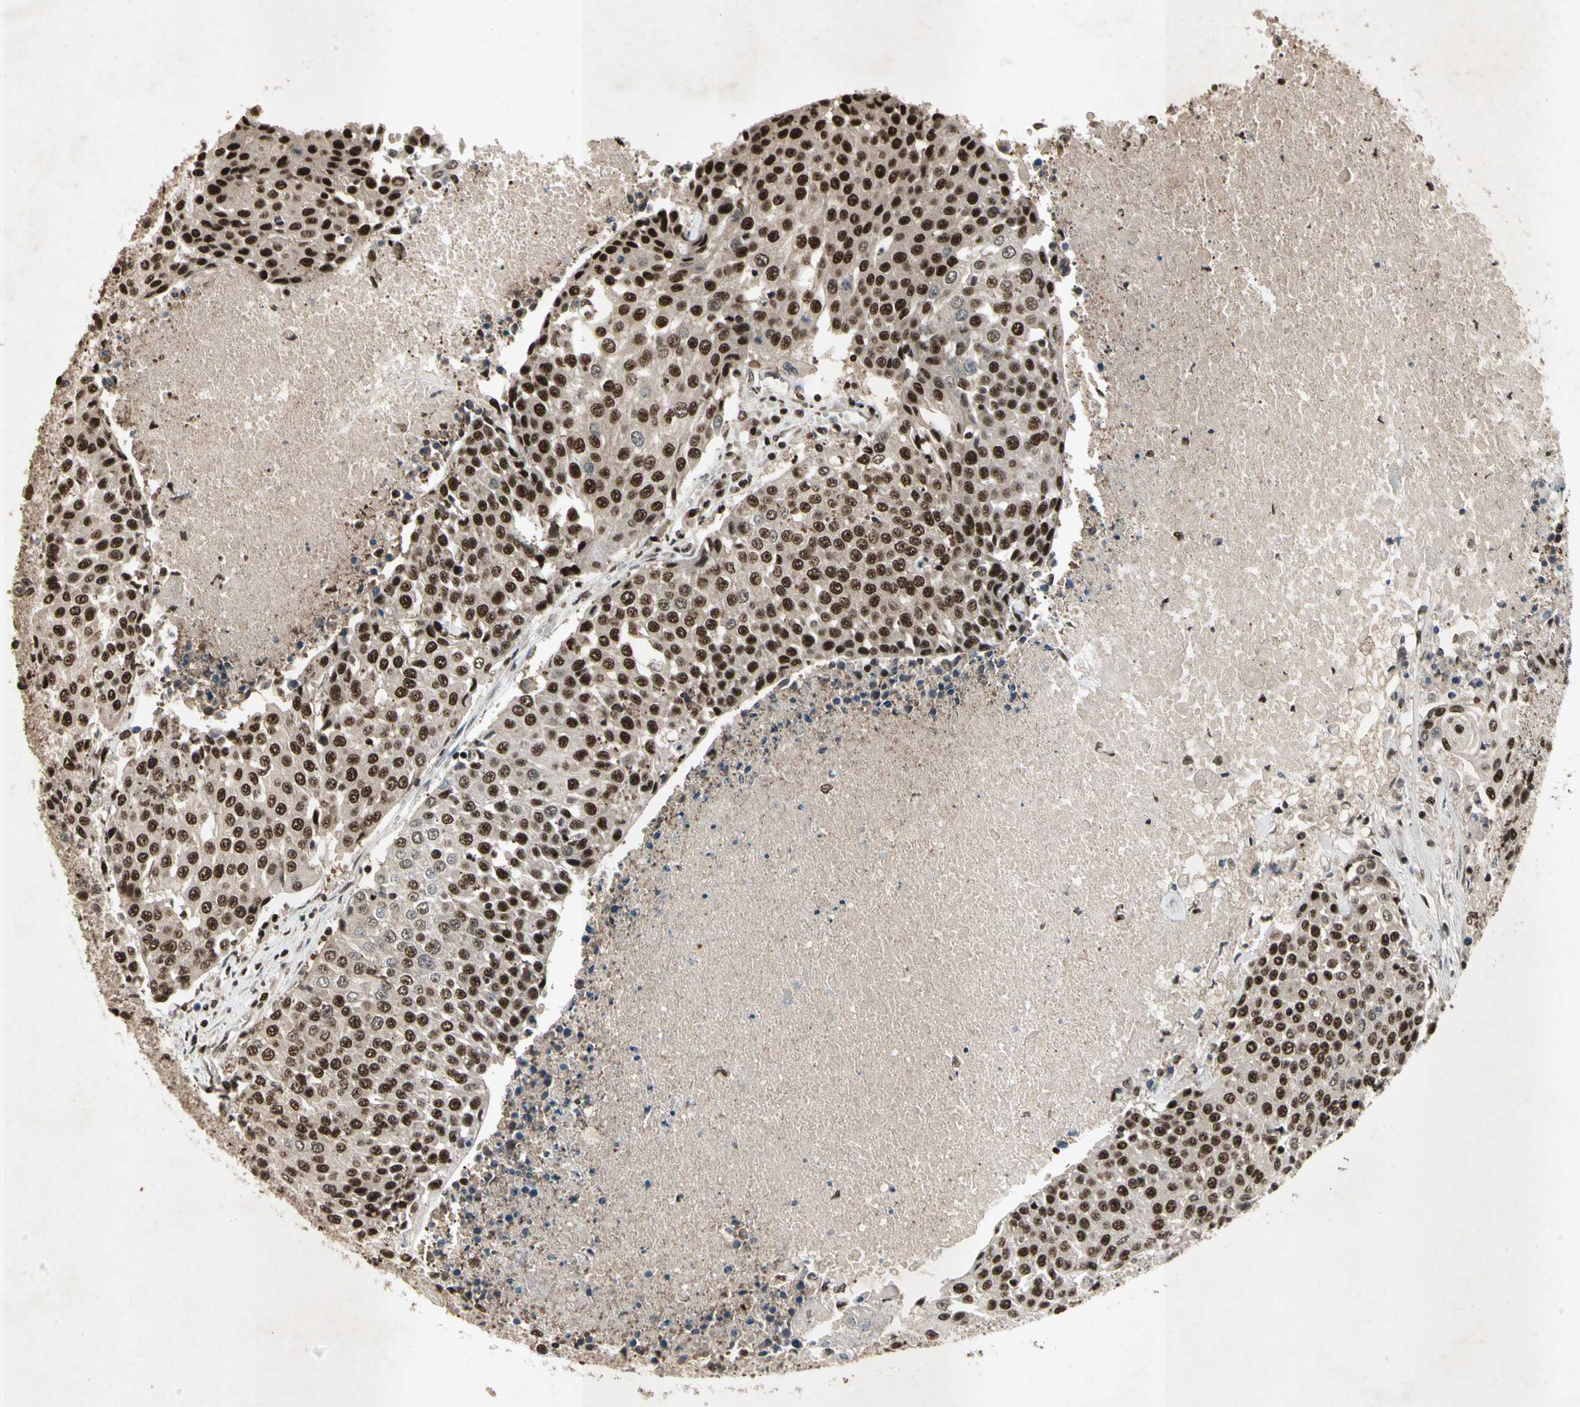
{"staining": {"intensity": "strong", "quantity": ">75%", "location": "nuclear"}, "tissue": "urothelial cancer", "cell_type": "Tumor cells", "image_type": "cancer", "snomed": [{"axis": "morphology", "description": "Urothelial carcinoma, High grade"}, {"axis": "topography", "description": "Urinary bladder"}], "caption": "About >75% of tumor cells in urothelial carcinoma (high-grade) reveal strong nuclear protein staining as visualized by brown immunohistochemical staining.", "gene": "TBX2", "patient": {"sex": "female", "age": 85}}